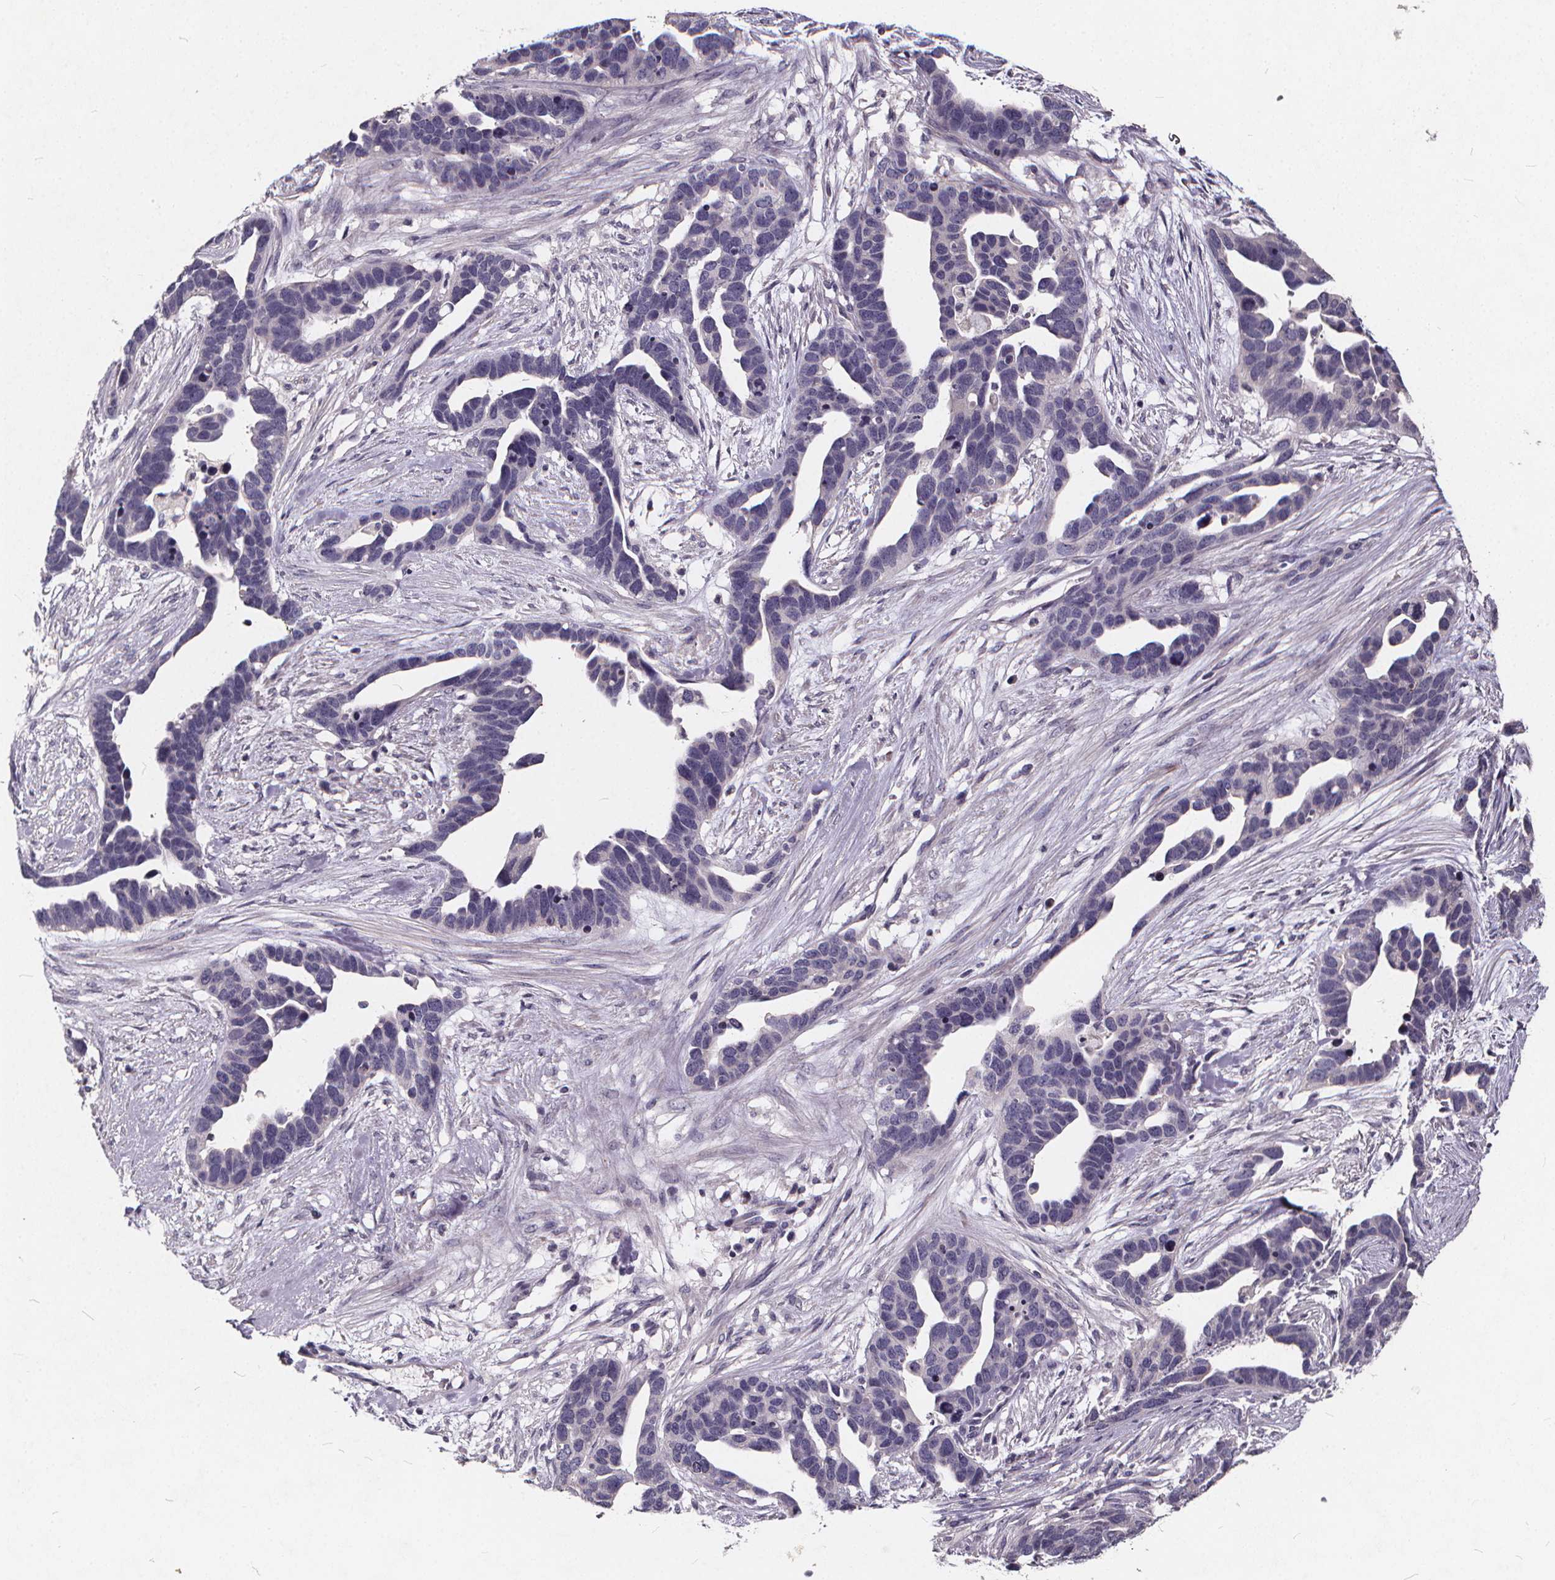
{"staining": {"intensity": "negative", "quantity": "none", "location": "none"}, "tissue": "ovarian cancer", "cell_type": "Tumor cells", "image_type": "cancer", "snomed": [{"axis": "morphology", "description": "Cystadenocarcinoma, serous, NOS"}, {"axis": "topography", "description": "Ovary"}], "caption": "Tumor cells are negative for protein expression in human ovarian serous cystadenocarcinoma. (Immunohistochemistry, brightfield microscopy, high magnification).", "gene": "TSPAN14", "patient": {"sex": "female", "age": 54}}